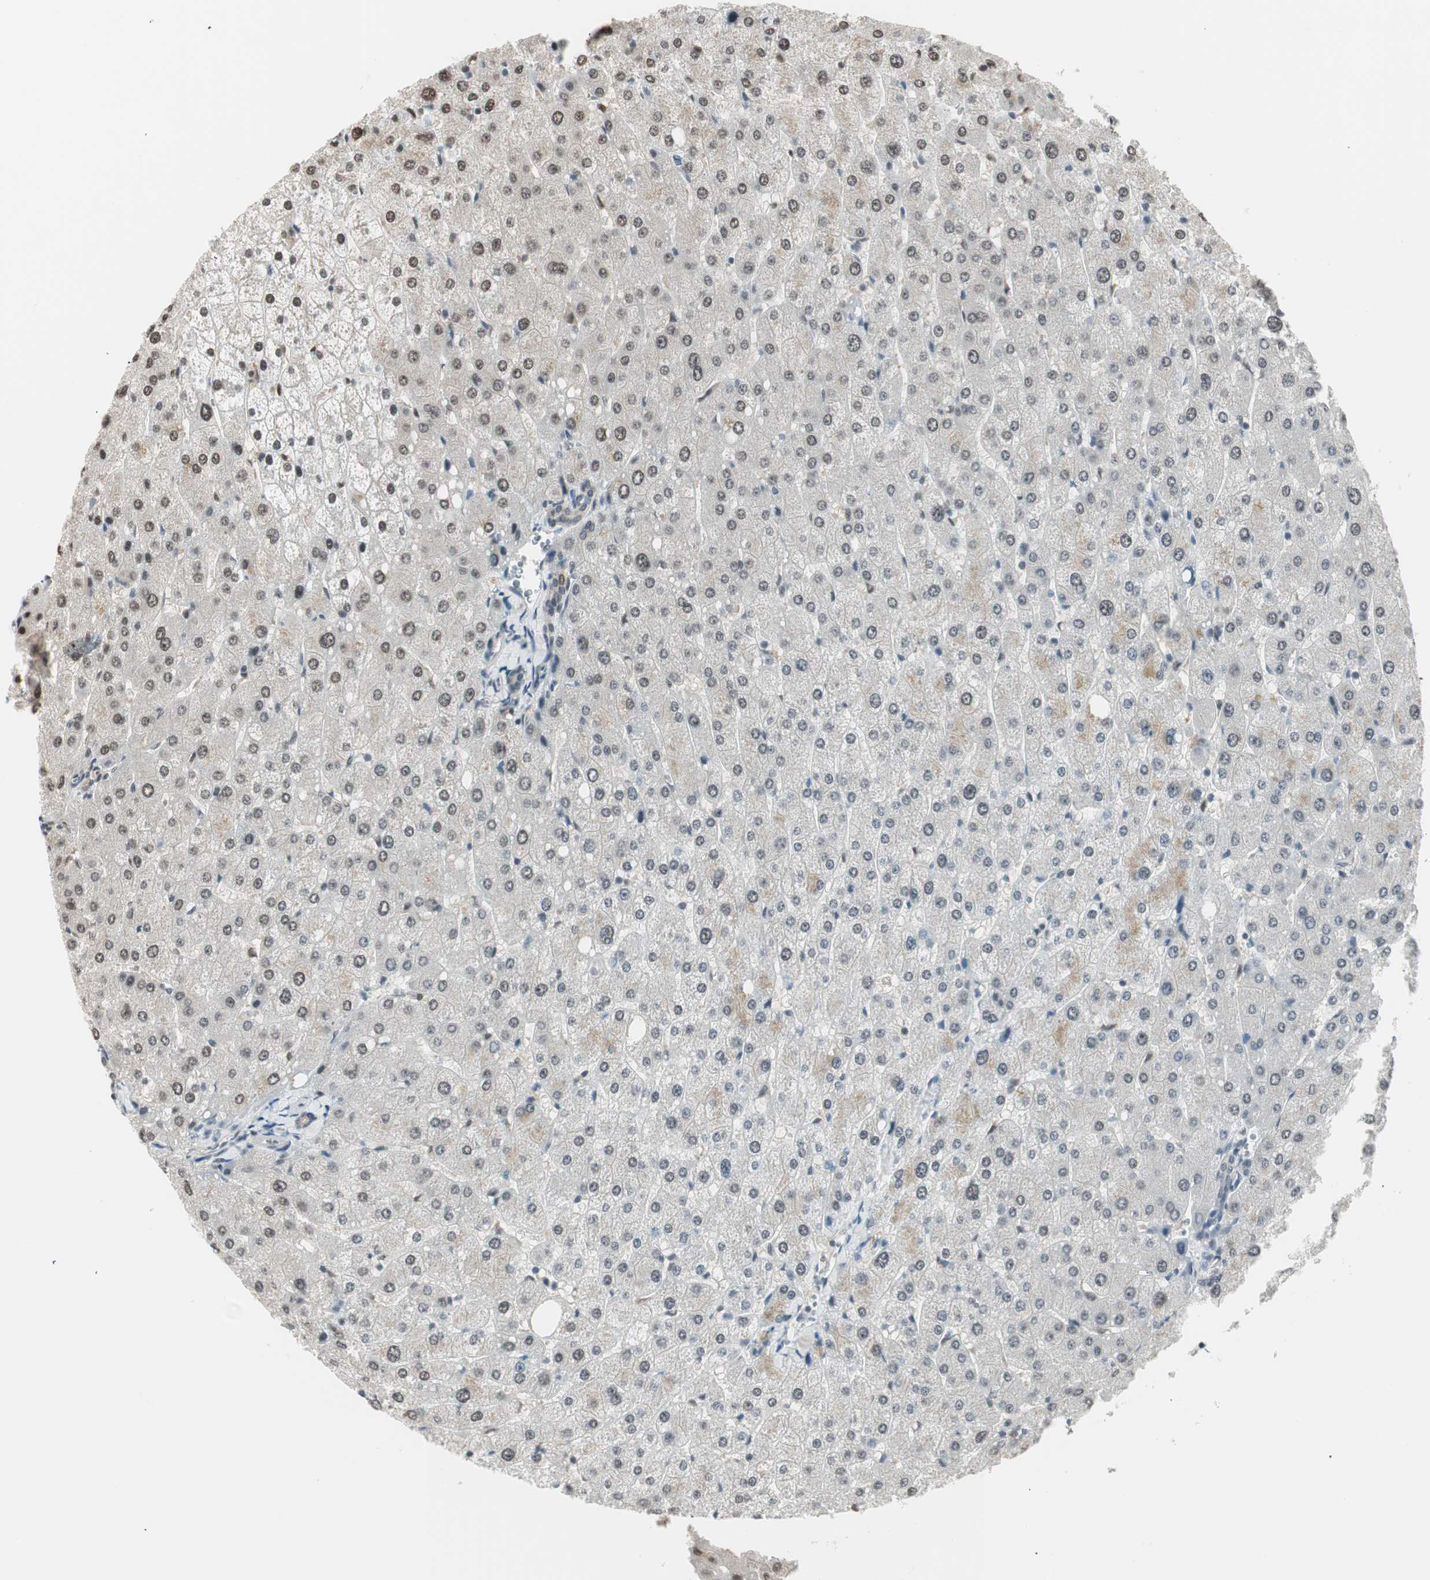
{"staining": {"intensity": "weak", "quantity": ">75%", "location": "nuclear"}, "tissue": "liver", "cell_type": "Cholangiocytes", "image_type": "normal", "snomed": [{"axis": "morphology", "description": "Normal tissue, NOS"}, {"axis": "topography", "description": "Liver"}], "caption": "Cholangiocytes demonstrate weak nuclear staining in approximately >75% of cells in unremarkable liver.", "gene": "LONP2", "patient": {"sex": "male", "age": 55}}